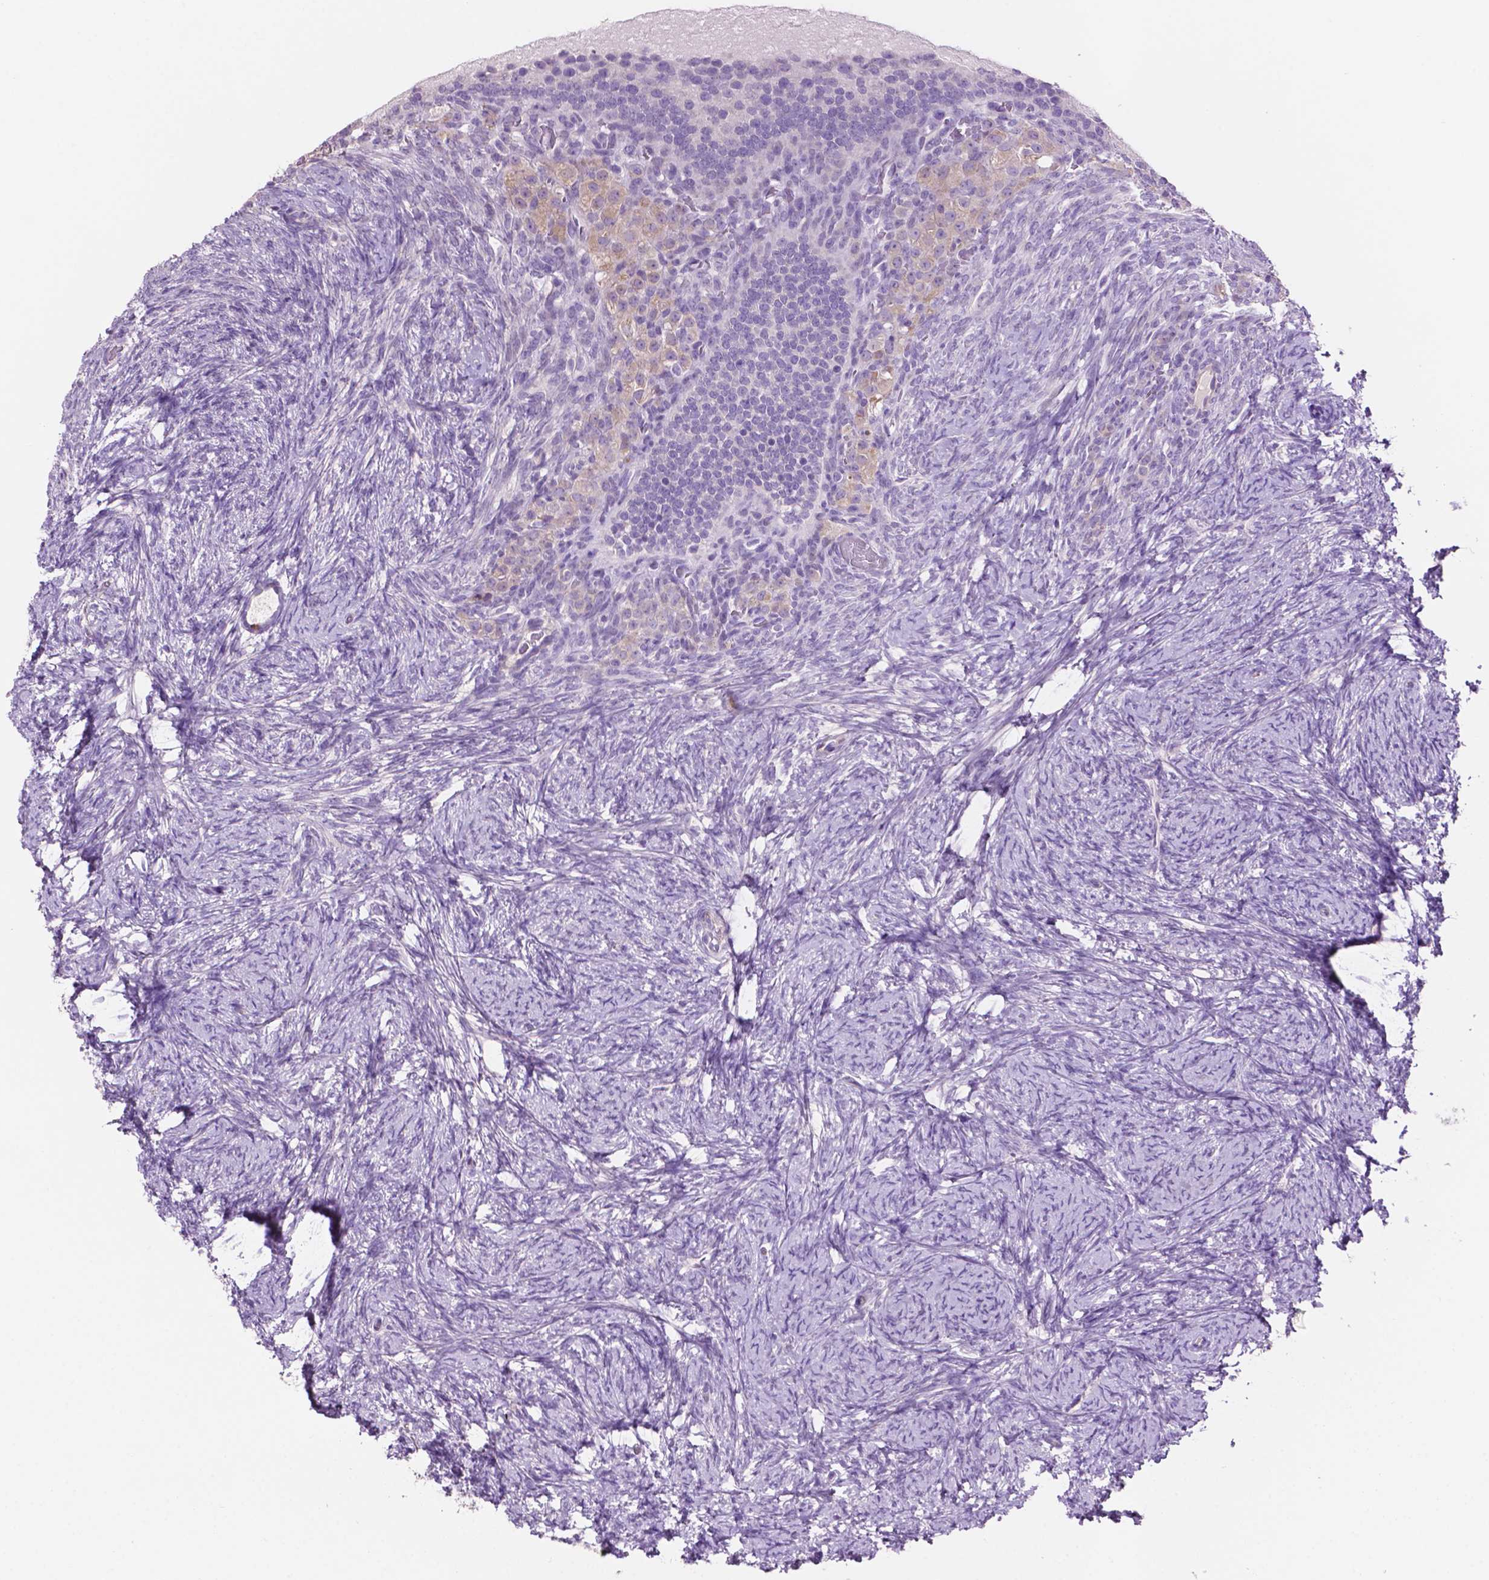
{"staining": {"intensity": "negative", "quantity": "none", "location": "none"}, "tissue": "ovary", "cell_type": "Ovarian stroma cells", "image_type": "normal", "snomed": [{"axis": "morphology", "description": "Normal tissue, NOS"}, {"axis": "topography", "description": "Ovary"}], "caption": "Immunohistochemical staining of benign ovary exhibits no significant staining in ovarian stroma cells. (Brightfield microscopy of DAB immunohistochemistry at high magnification).", "gene": "CLDN17", "patient": {"sex": "female", "age": 34}}